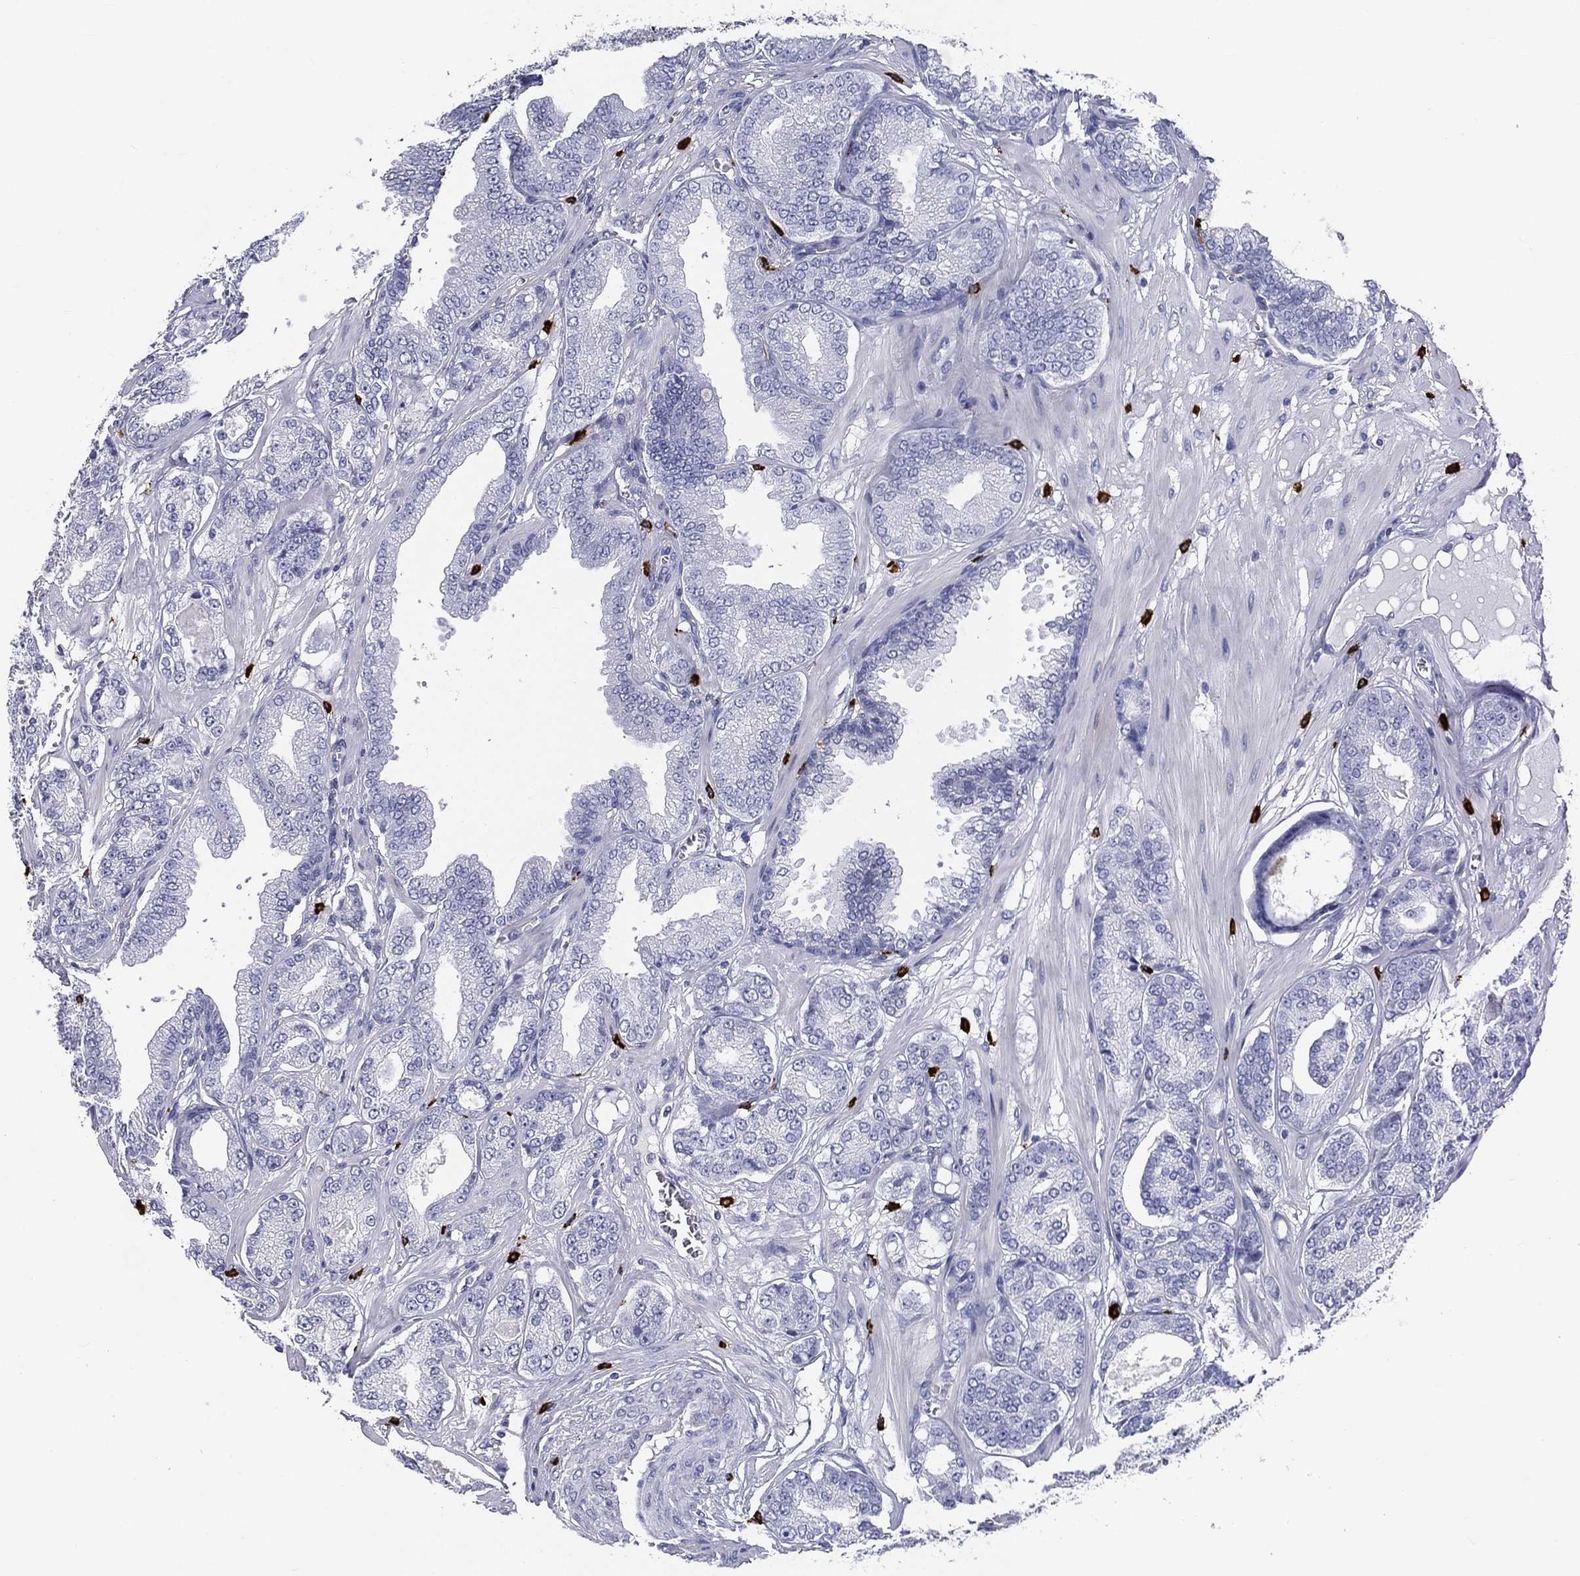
{"staining": {"intensity": "negative", "quantity": "none", "location": "none"}, "tissue": "prostate cancer", "cell_type": "Tumor cells", "image_type": "cancer", "snomed": [{"axis": "morphology", "description": "Adenocarcinoma, NOS"}, {"axis": "topography", "description": "Prostate"}], "caption": "This is a histopathology image of IHC staining of prostate adenocarcinoma, which shows no expression in tumor cells.", "gene": "CD40LG", "patient": {"sex": "male", "age": 64}}